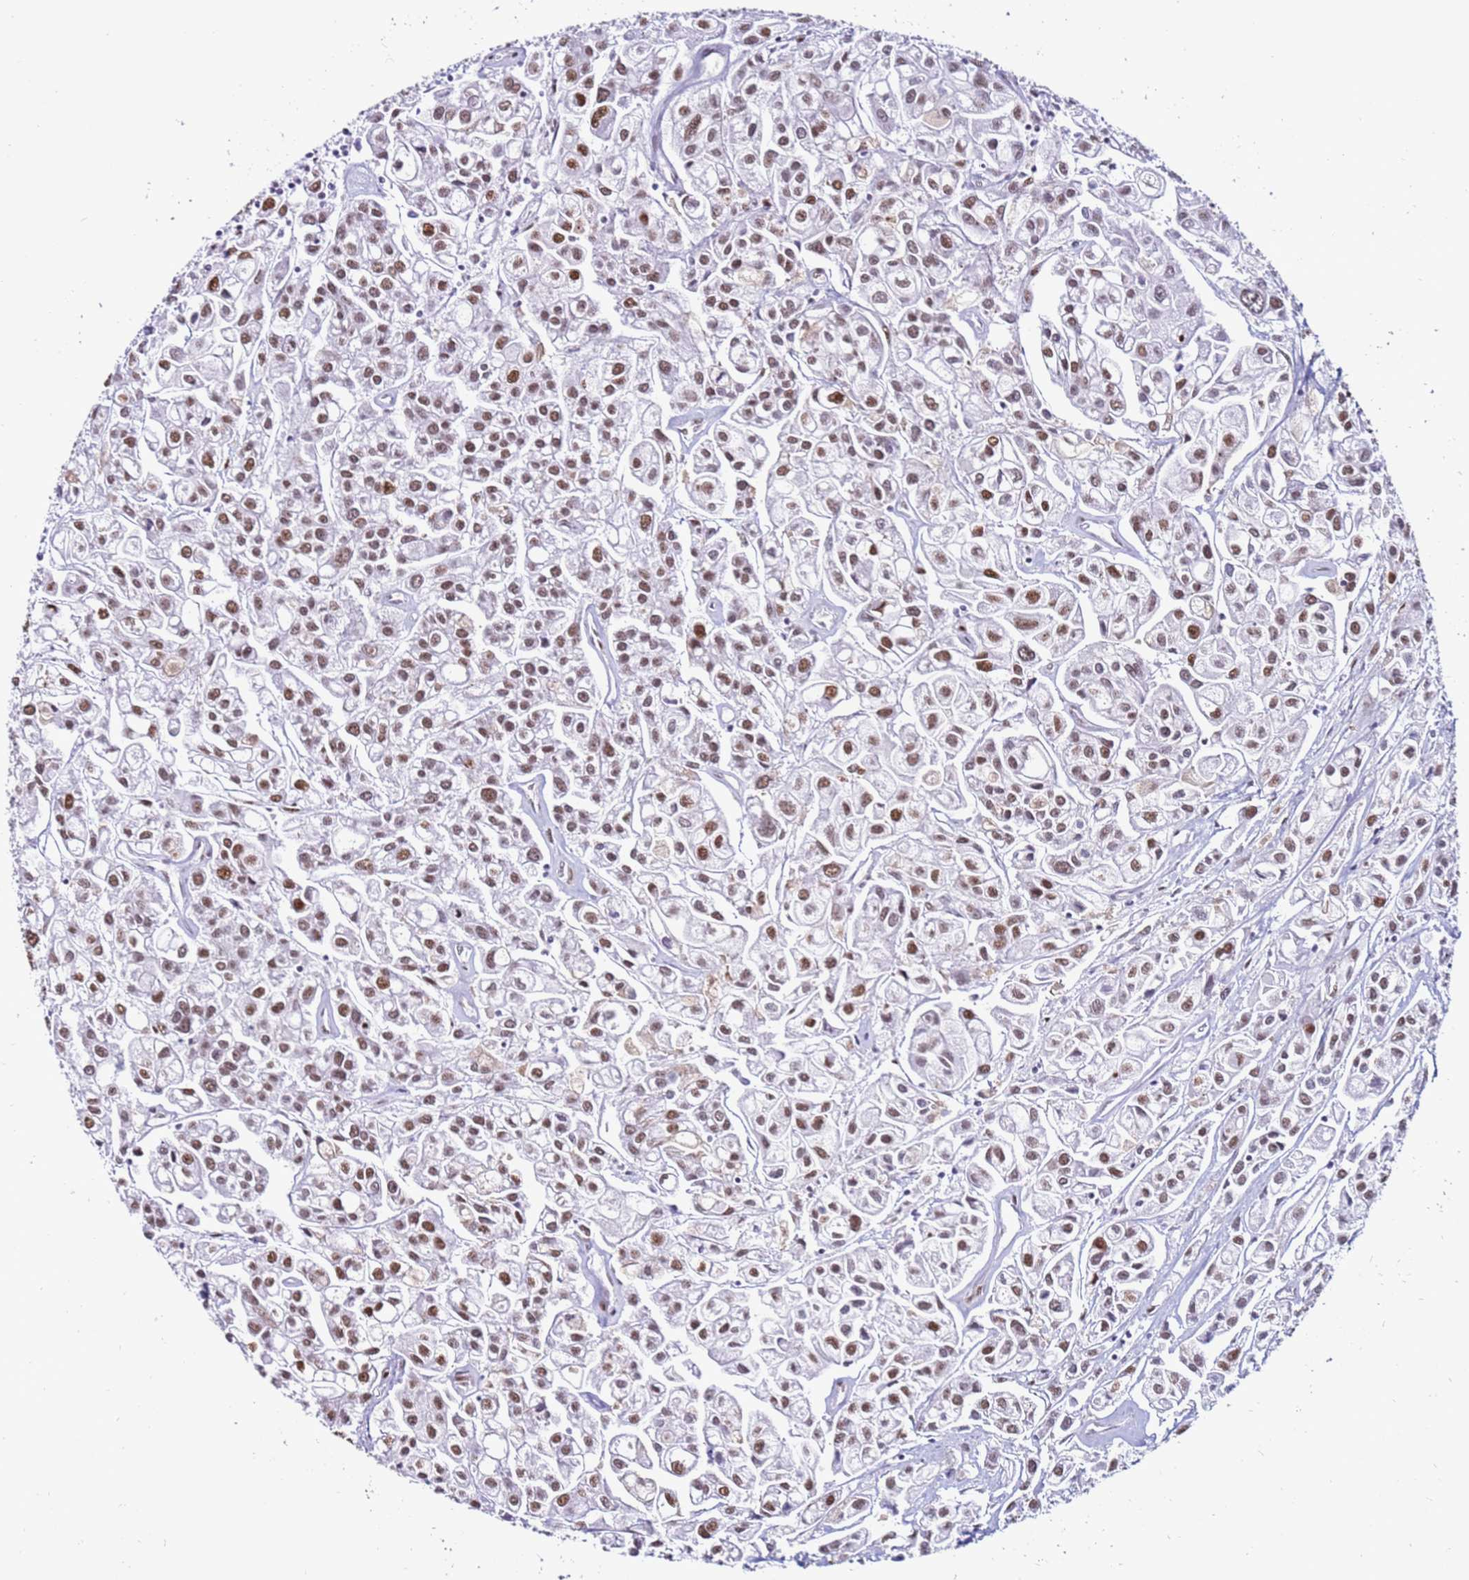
{"staining": {"intensity": "moderate", "quantity": ">75%", "location": "nuclear"}, "tissue": "urothelial cancer", "cell_type": "Tumor cells", "image_type": "cancer", "snomed": [{"axis": "morphology", "description": "Urothelial carcinoma, High grade"}, {"axis": "topography", "description": "Urinary bladder"}], "caption": "Urothelial cancer stained for a protein (brown) displays moderate nuclear positive staining in about >75% of tumor cells.", "gene": "KPNA4", "patient": {"sex": "male", "age": 67}}